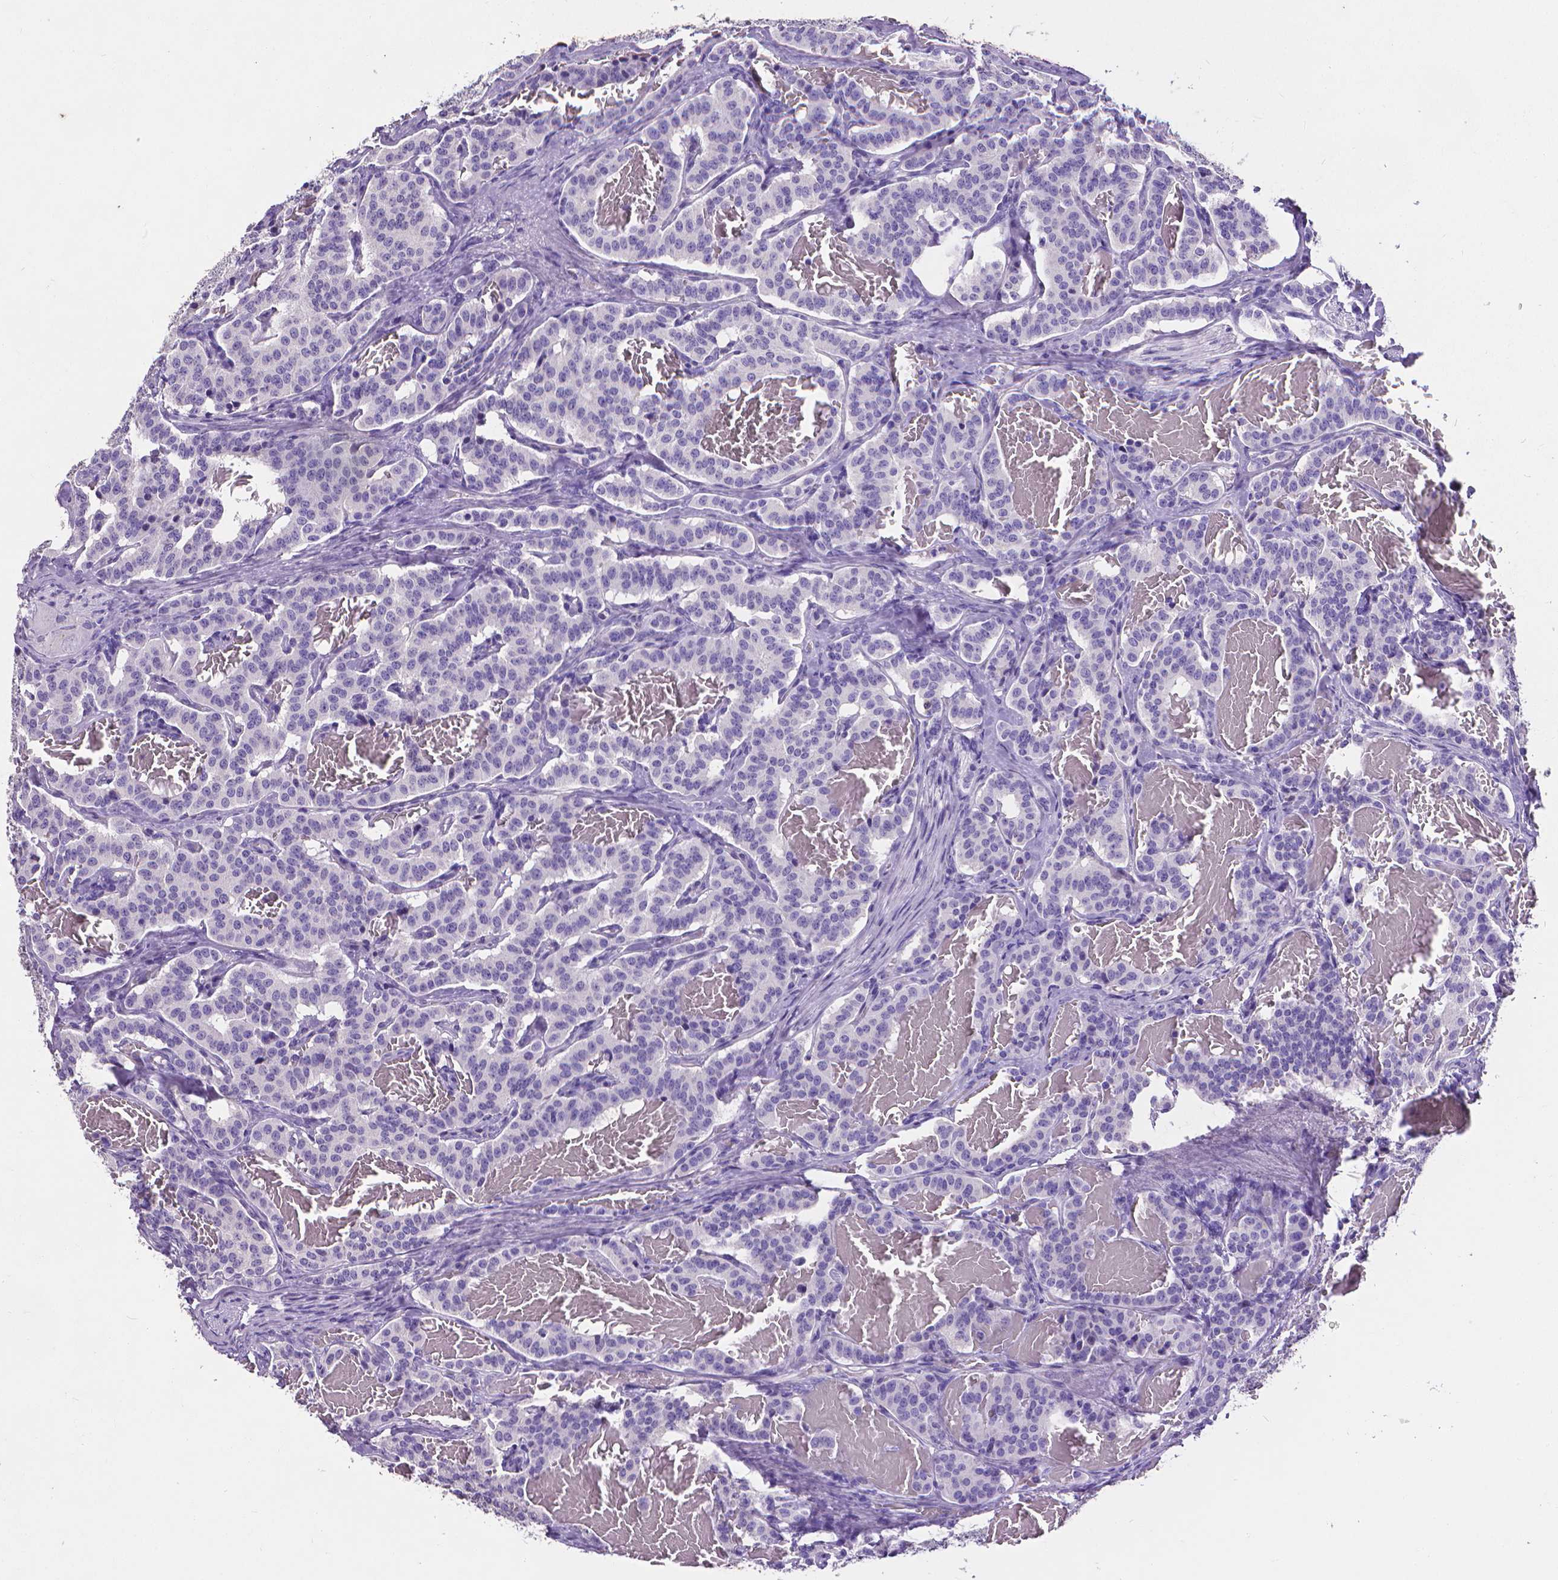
{"staining": {"intensity": "negative", "quantity": "none", "location": "none"}, "tissue": "carcinoid", "cell_type": "Tumor cells", "image_type": "cancer", "snomed": [{"axis": "morphology", "description": "Carcinoid, malignant, NOS"}, {"axis": "topography", "description": "Lung"}], "caption": "Immunohistochemistry micrograph of malignant carcinoid stained for a protein (brown), which reveals no expression in tumor cells. (DAB IHC visualized using brightfield microscopy, high magnification).", "gene": "CD4", "patient": {"sex": "female", "age": 46}}